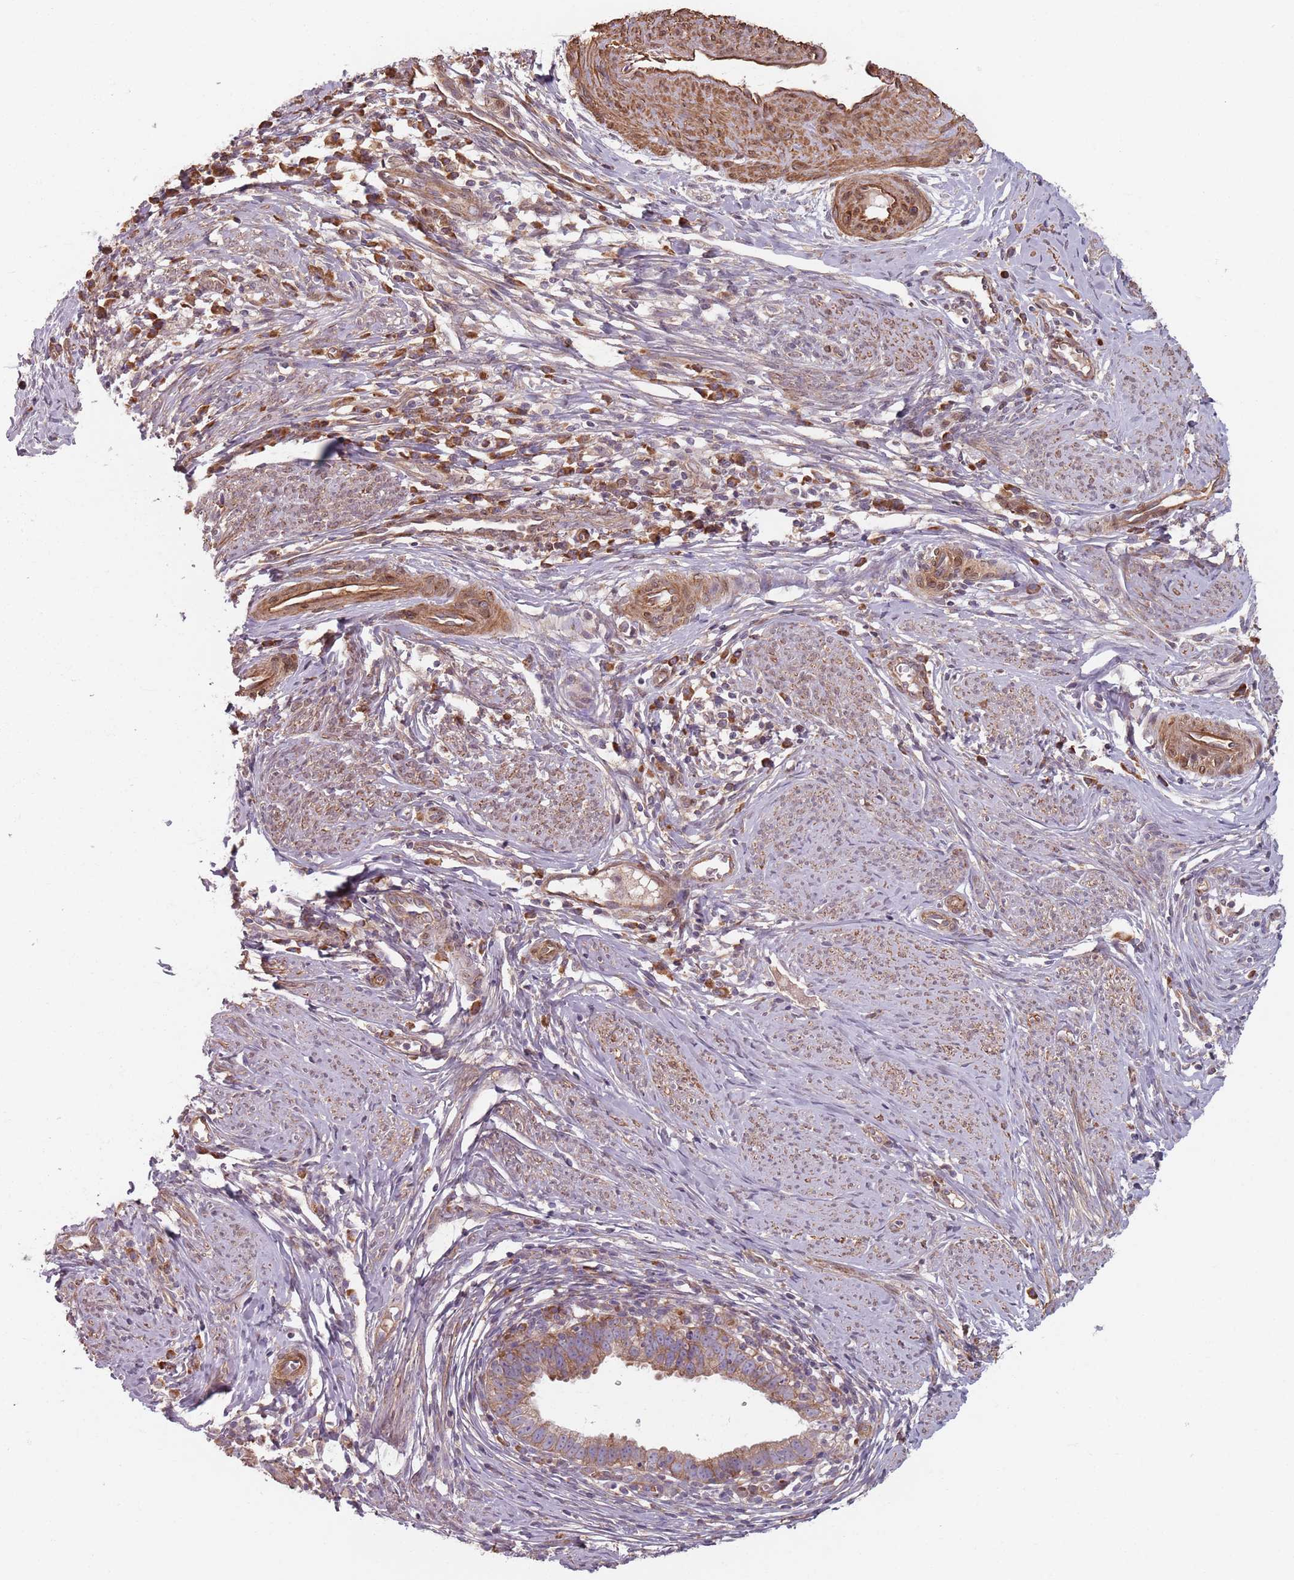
{"staining": {"intensity": "moderate", "quantity": ">75%", "location": "cytoplasmic/membranous"}, "tissue": "cervical cancer", "cell_type": "Tumor cells", "image_type": "cancer", "snomed": [{"axis": "morphology", "description": "Adenocarcinoma, NOS"}, {"axis": "topography", "description": "Cervix"}], "caption": "Moderate cytoplasmic/membranous staining is appreciated in approximately >75% of tumor cells in cervical adenocarcinoma. The staining was performed using DAB (3,3'-diaminobenzidine), with brown indicating positive protein expression. Nuclei are stained blue with hematoxylin.", "gene": "NOTCH3", "patient": {"sex": "female", "age": 36}}